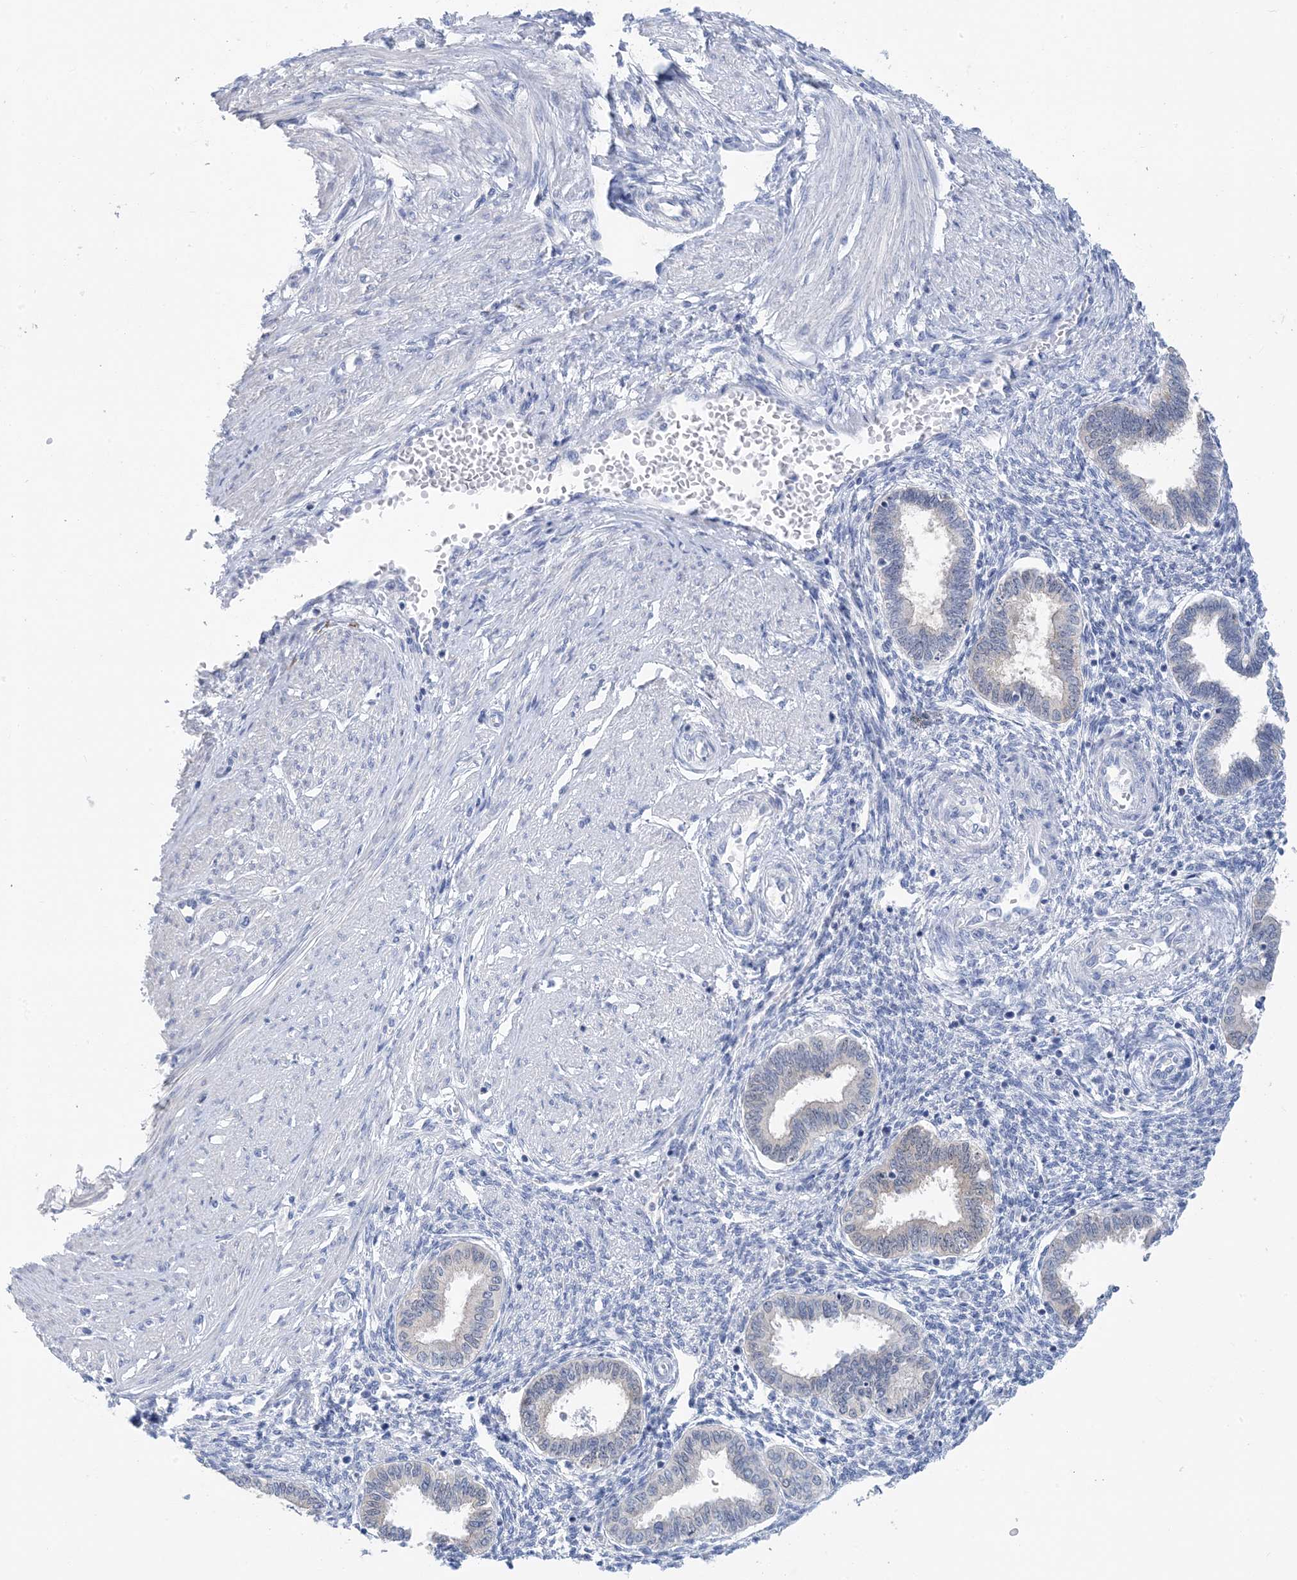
{"staining": {"intensity": "negative", "quantity": "none", "location": "none"}, "tissue": "endometrium", "cell_type": "Cells in endometrial stroma", "image_type": "normal", "snomed": [{"axis": "morphology", "description": "Normal tissue, NOS"}, {"axis": "topography", "description": "Endometrium"}], "caption": "Cells in endometrial stroma show no significant protein positivity in unremarkable endometrium. (DAB (3,3'-diaminobenzidine) immunohistochemistry (IHC) visualized using brightfield microscopy, high magnification).", "gene": "SH3YL1", "patient": {"sex": "female", "age": 33}}